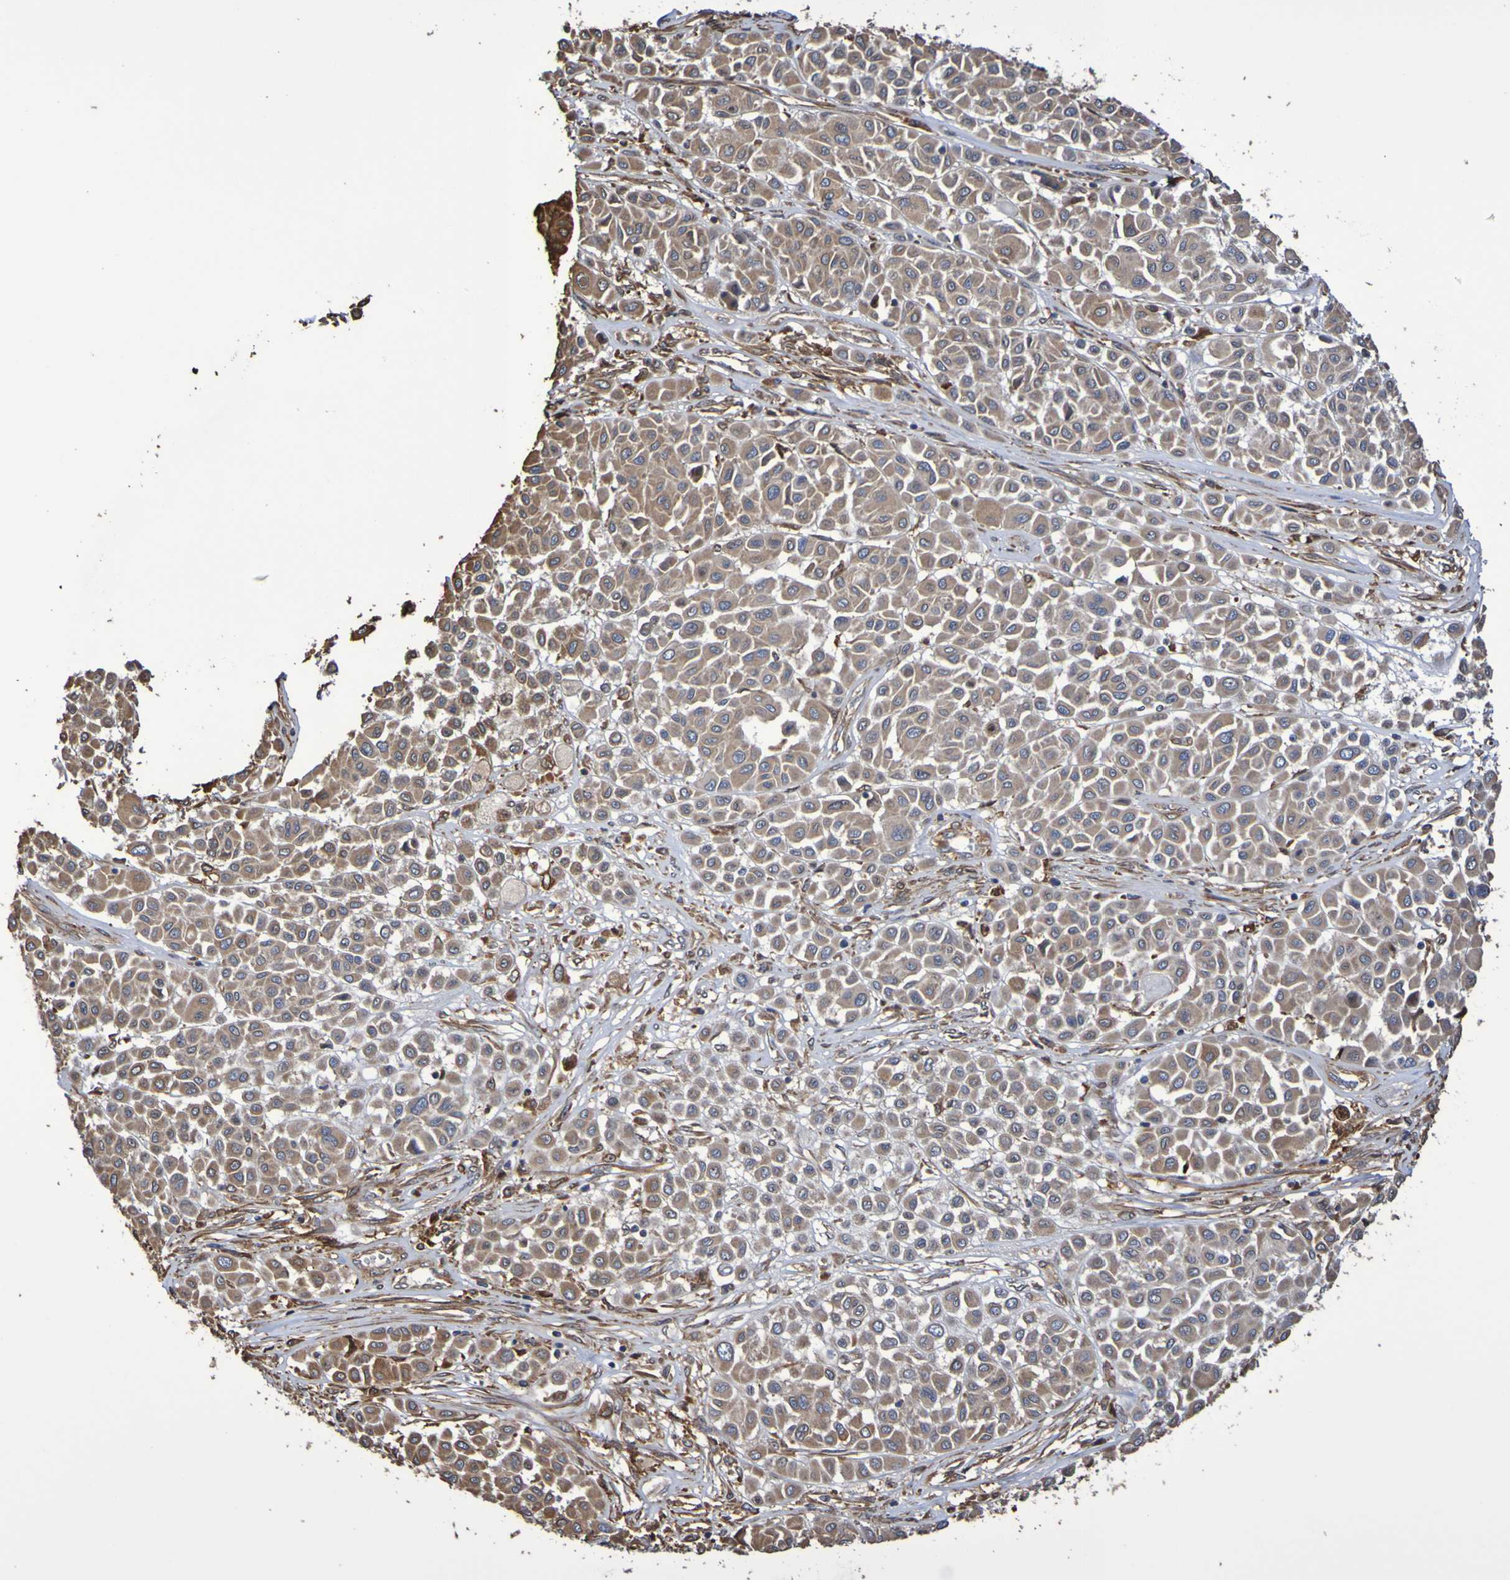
{"staining": {"intensity": "weak", "quantity": ">75%", "location": "cytoplasmic/membranous"}, "tissue": "melanoma", "cell_type": "Tumor cells", "image_type": "cancer", "snomed": [{"axis": "morphology", "description": "Malignant melanoma, Metastatic site"}, {"axis": "topography", "description": "Soft tissue"}], "caption": "Immunohistochemical staining of human malignant melanoma (metastatic site) reveals low levels of weak cytoplasmic/membranous staining in about >75% of tumor cells. (DAB IHC, brown staining for protein, blue staining for nuclei).", "gene": "RAB11A", "patient": {"sex": "male", "age": 41}}